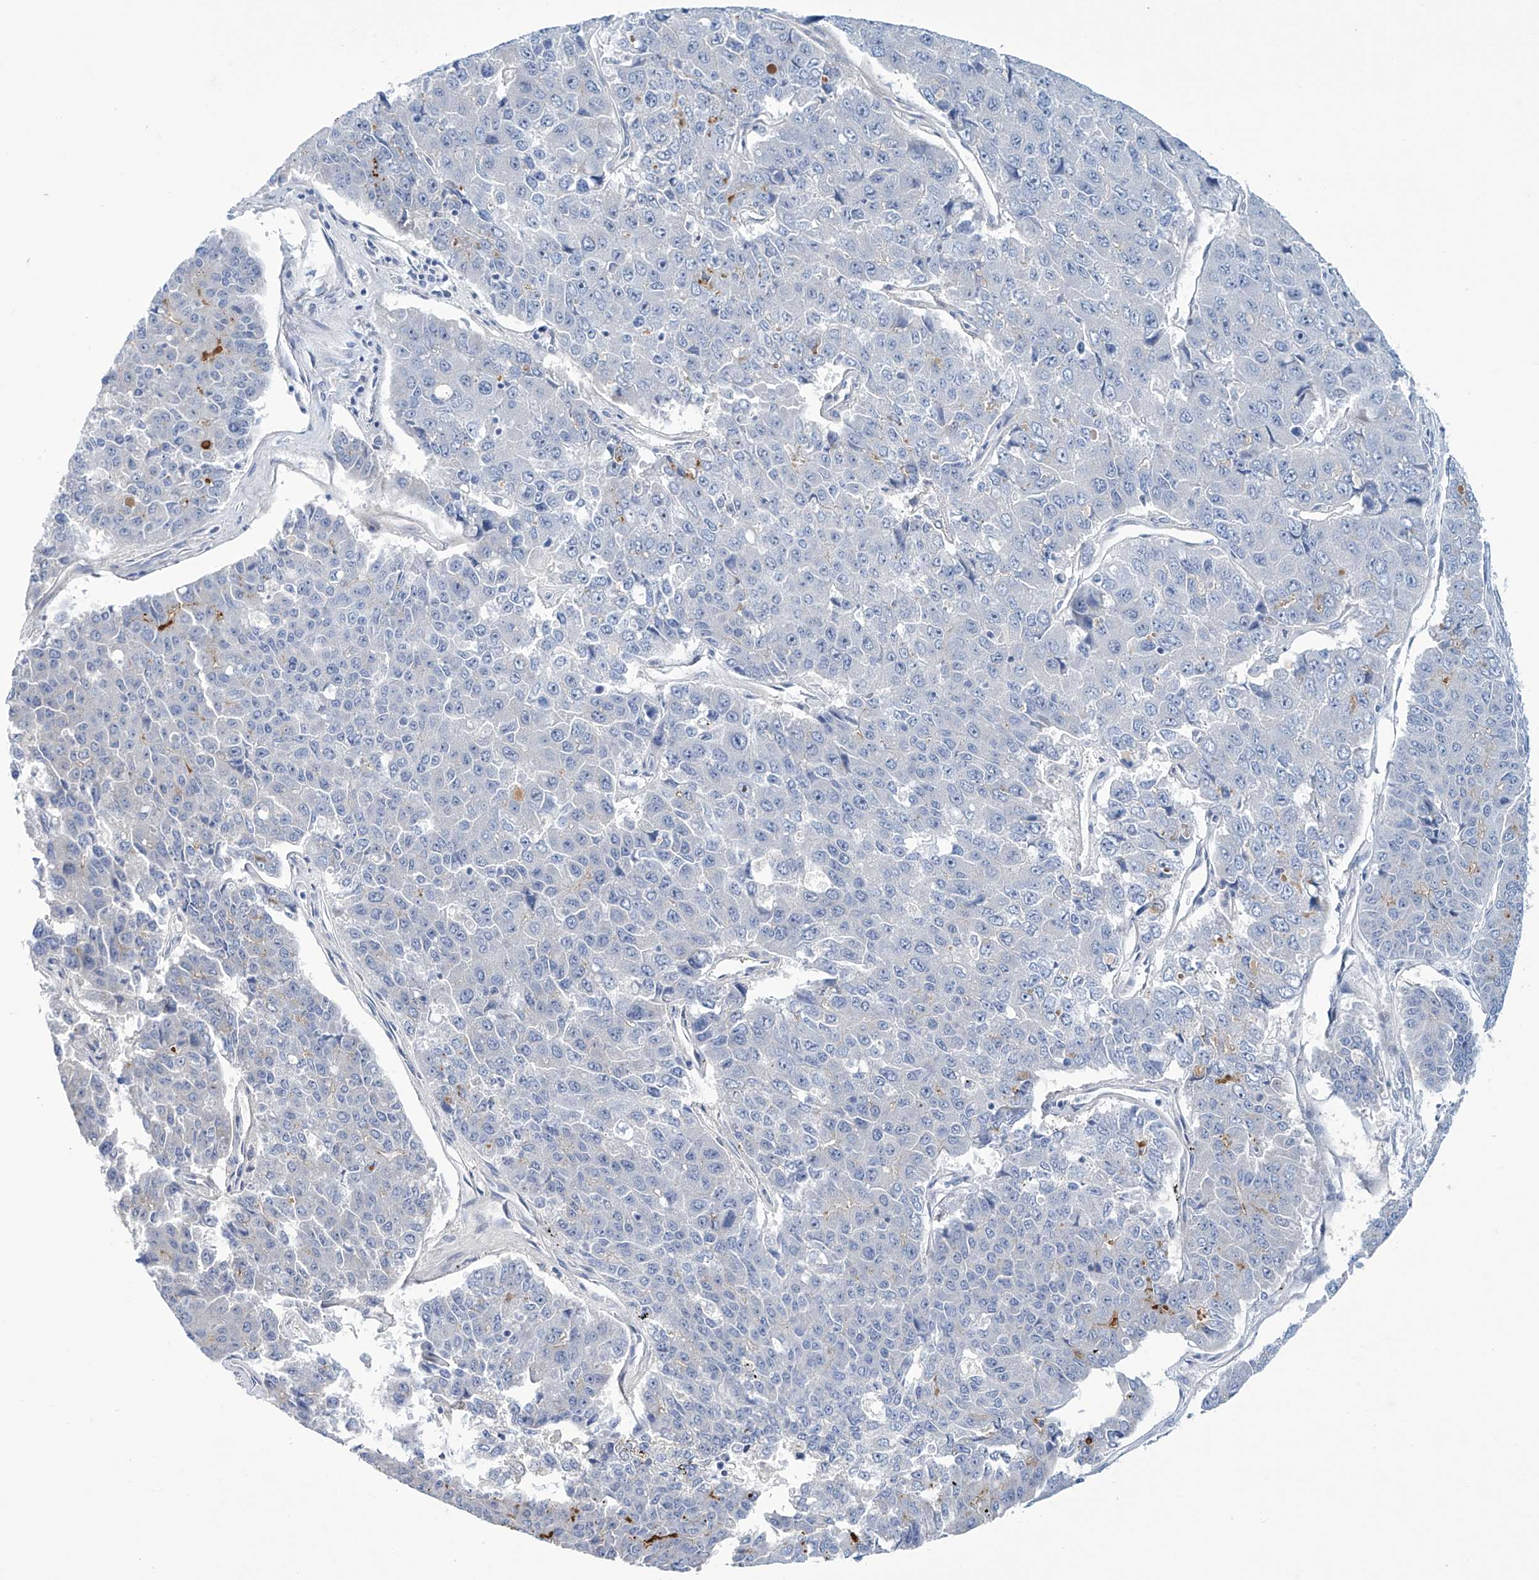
{"staining": {"intensity": "negative", "quantity": "none", "location": "none"}, "tissue": "pancreatic cancer", "cell_type": "Tumor cells", "image_type": "cancer", "snomed": [{"axis": "morphology", "description": "Adenocarcinoma, NOS"}, {"axis": "topography", "description": "Pancreas"}], "caption": "Tumor cells show no significant positivity in pancreatic adenocarcinoma.", "gene": "TRIM60", "patient": {"sex": "male", "age": 50}}